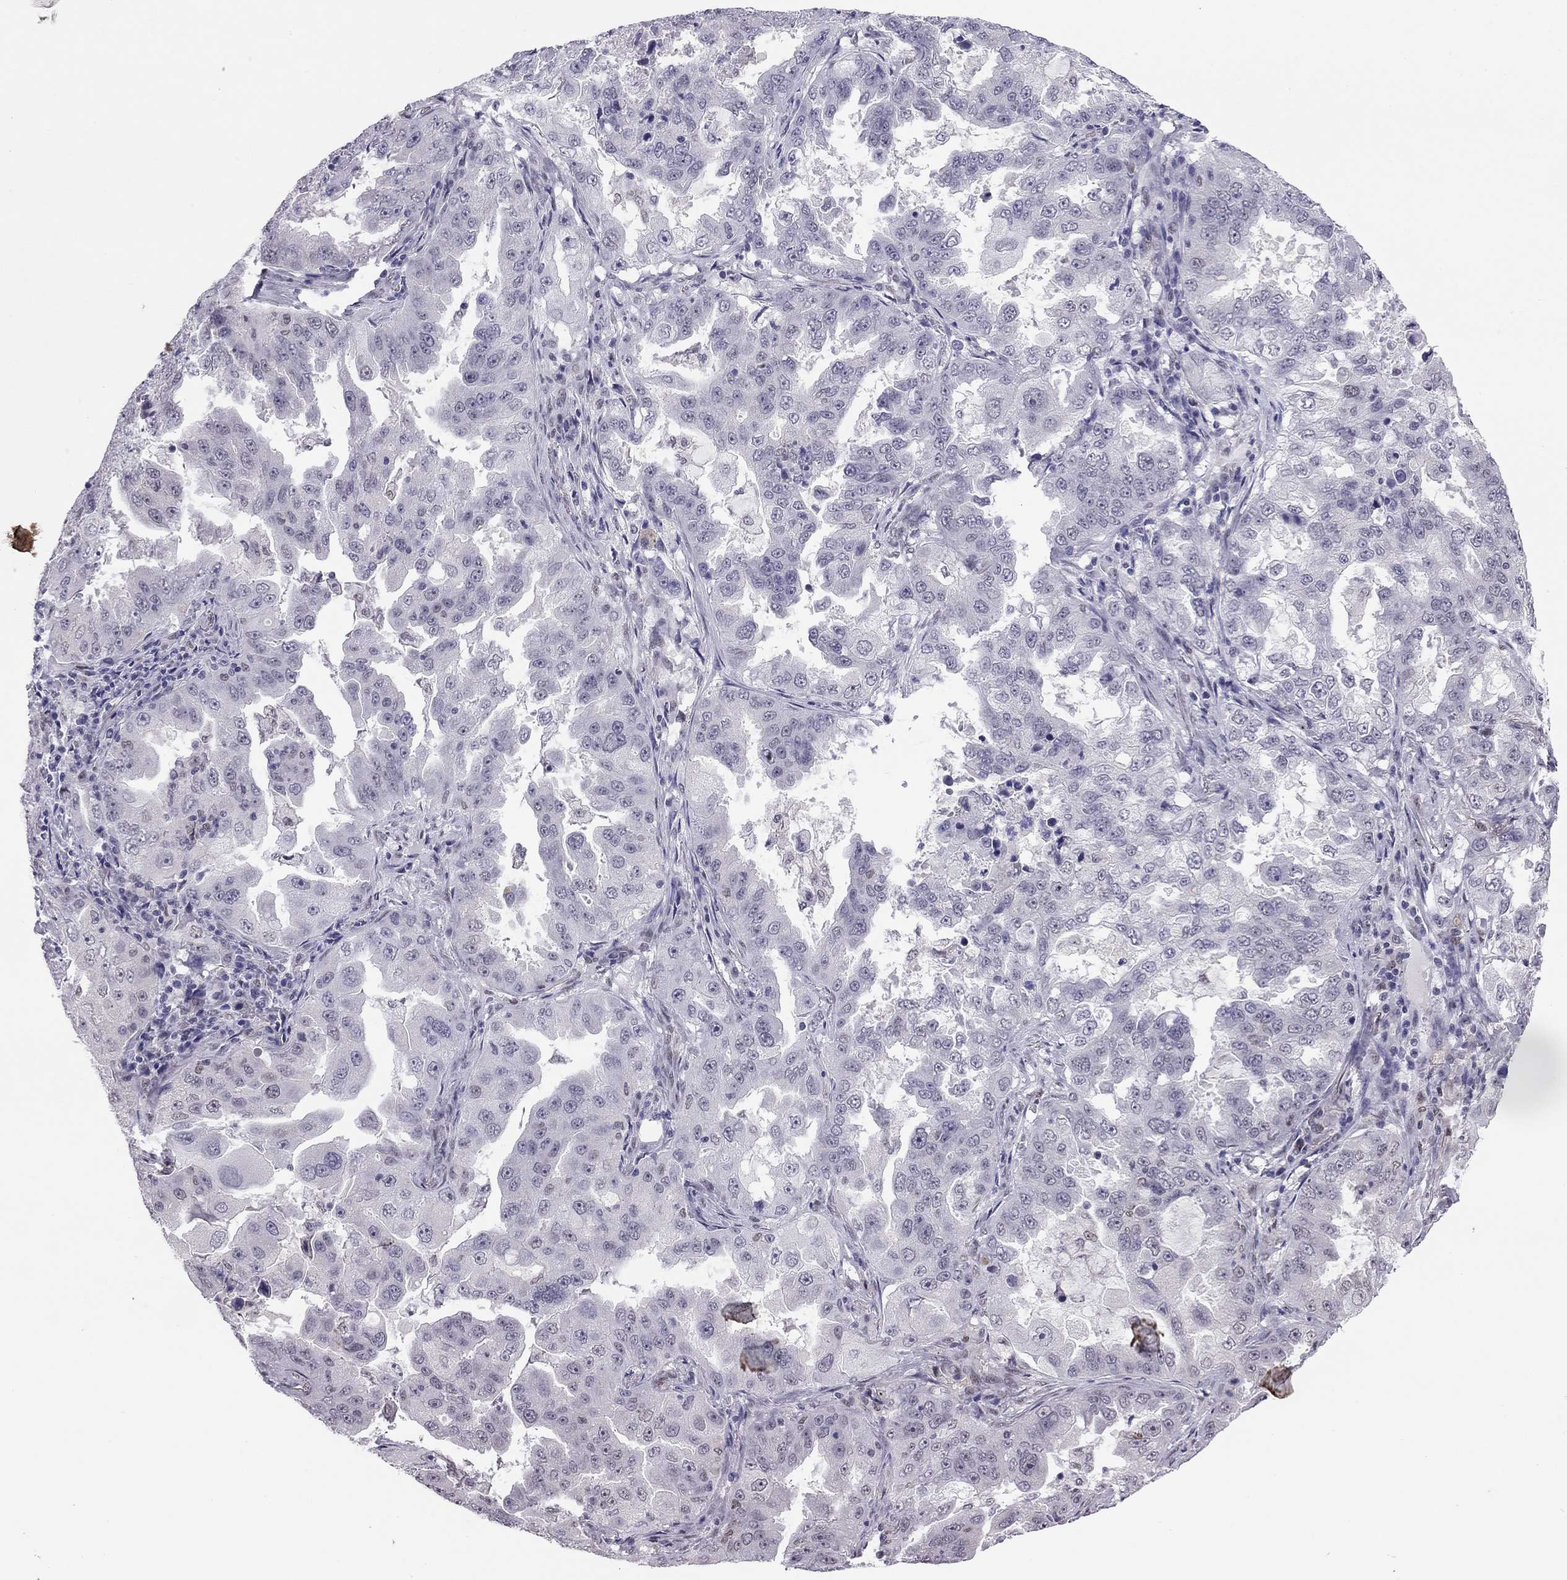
{"staining": {"intensity": "negative", "quantity": "none", "location": "none"}, "tissue": "lung cancer", "cell_type": "Tumor cells", "image_type": "cancer", "snomed": [{"axis": "morphology", "description": "Adenocarcinoma, NOS"}, {"axis": "topography", "description": "Lung"}], "caption": "This is a micrograph of immunohistochemistry staining of adenocarcinoma (lung), which shows no staining in tumor cells.", "gene": "DOT1L", "patient": {"sex": "female", "age": 61}}